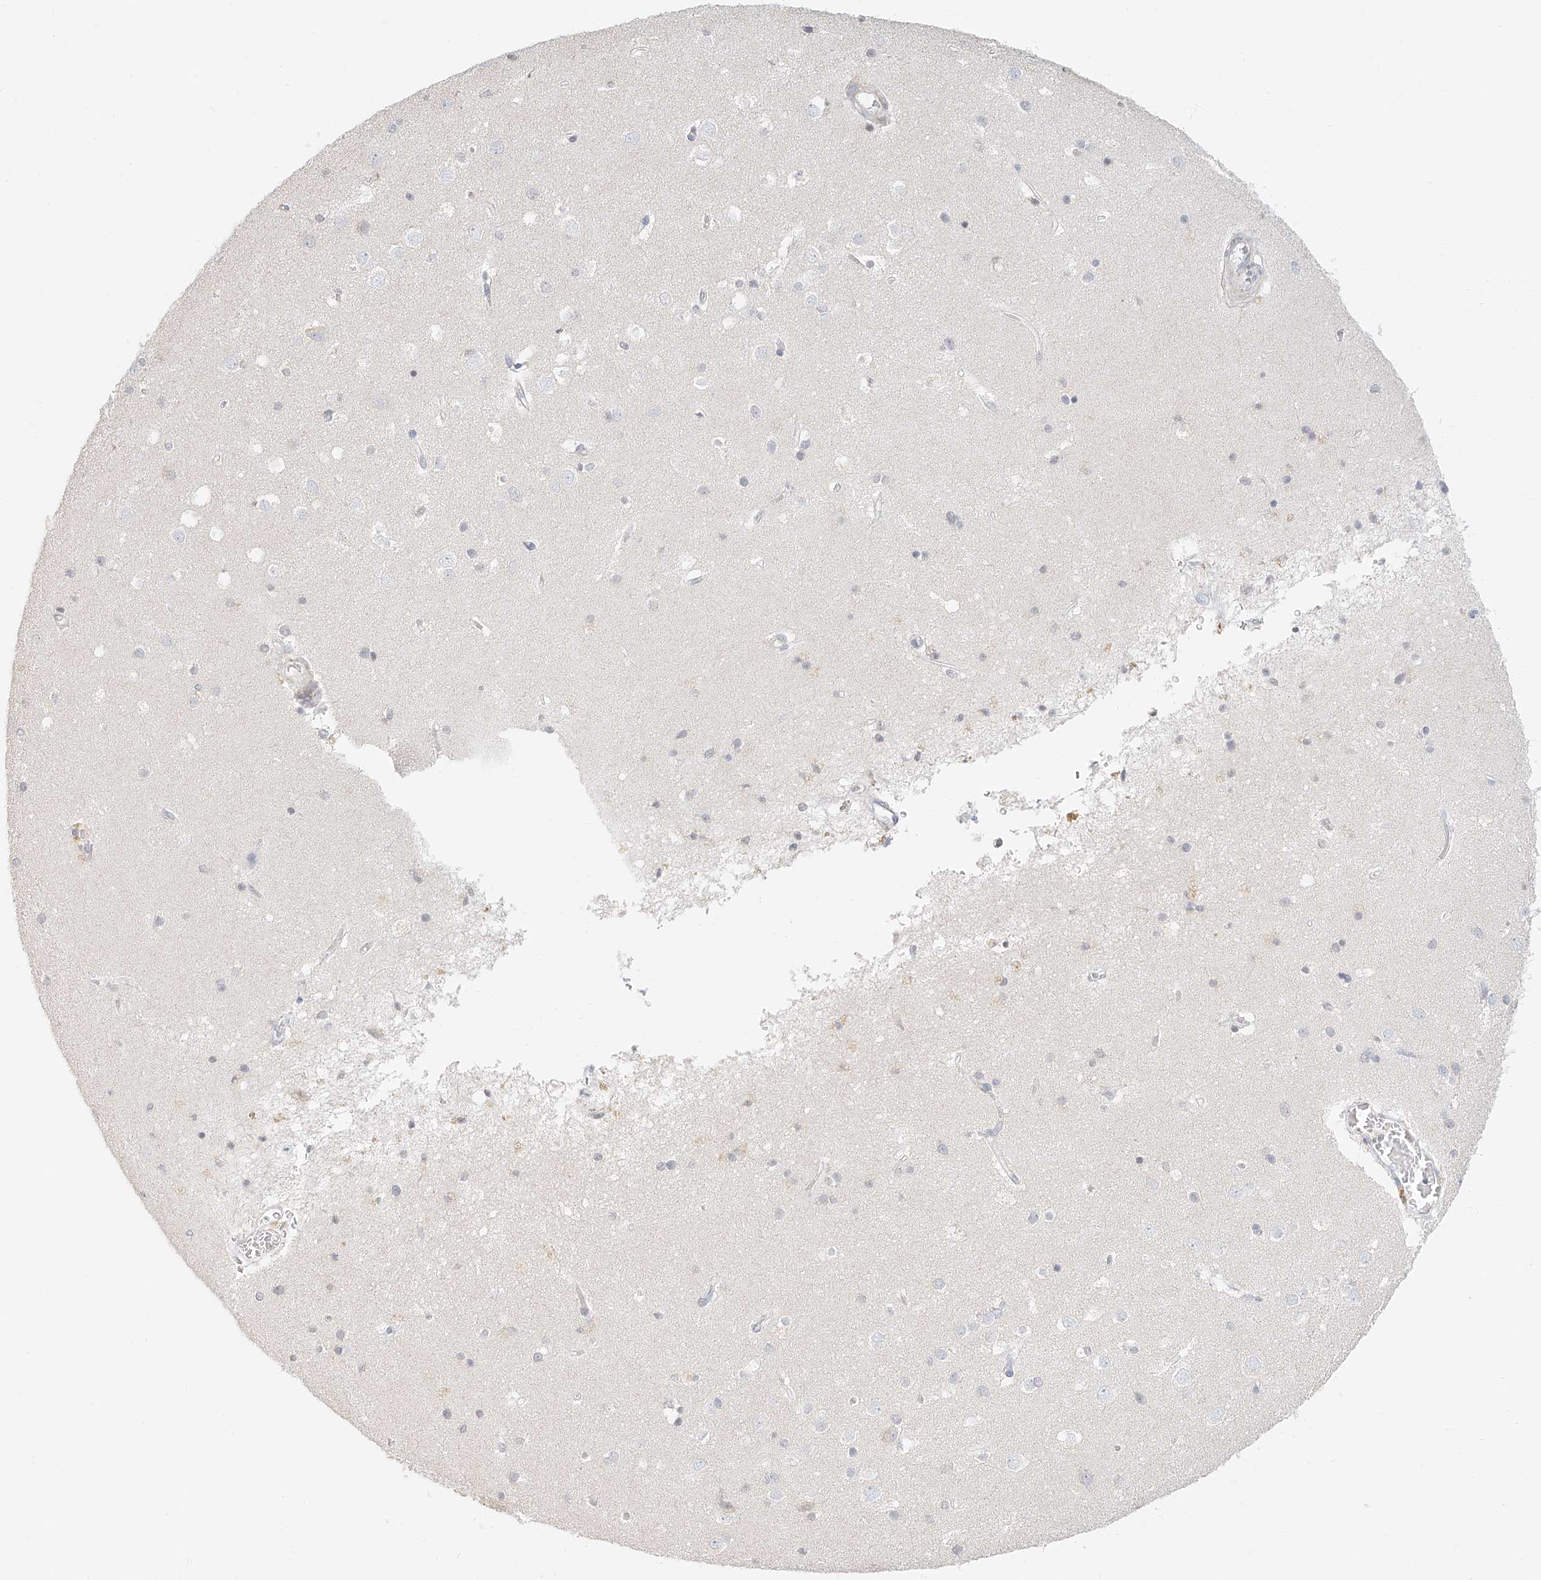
{"staining": {"intensity": "negative", "quantity": "none", "location": "none"}, "tissue": "cerebral cortex", "cell_type": "Endothelial cells", "image_type": "normal", "snomed": [{"axis": "morphology", "description": "Normal tissue, NOS"}, {"axis": "topography", "description": "Cerebral cortex"}], "caption": "Cerebral cortex stained for a protein using IHC shows no positivity endothelial cells.", "gene": "CXorf58", "patient": {"sex": "male", "age": 54}}